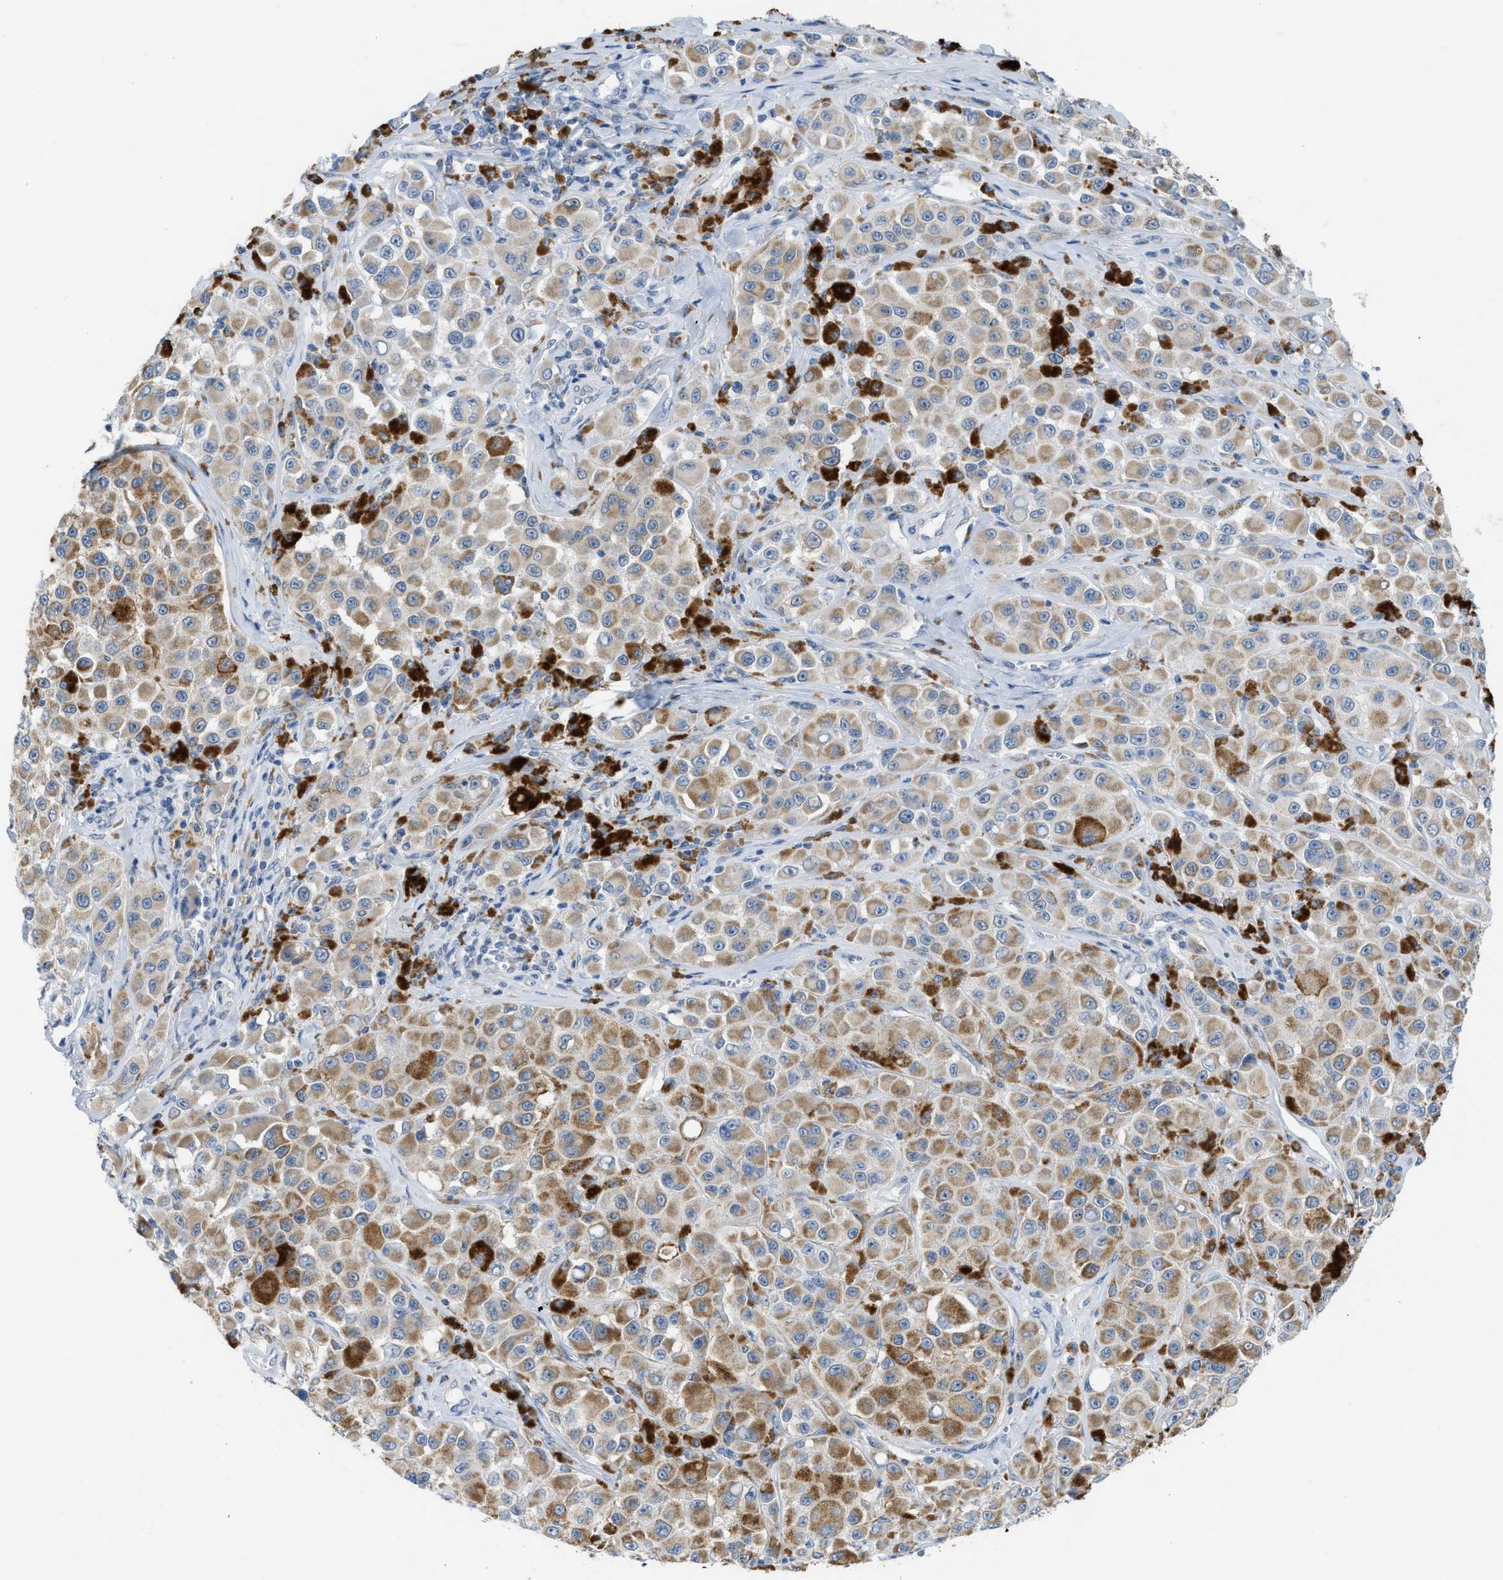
{"staining": {"intensity": "moderate", "quantity": ">75%", "location": "cytoplasmic/membranous"}, "tissue": "melanoma", "cell_type": "Tumor cells", "image_type": "cancer", "snomed": [{"axis": "morphology", "description": "Malignant melanoma, NOS"}, {"axis": "topography", "description": "Skin"}], "caption": "Immunohistochemical staining of human melanoma reveals medium levels of moderate cytoplasmic/membranous positivity in approximately >75% of tumor cells. (DAB (3,3'-diaminobenzidine) IHC with brightfield microscopy, high magnification).", "gene": "GATD3", "patient": {"sex": "male", "age": 84}}